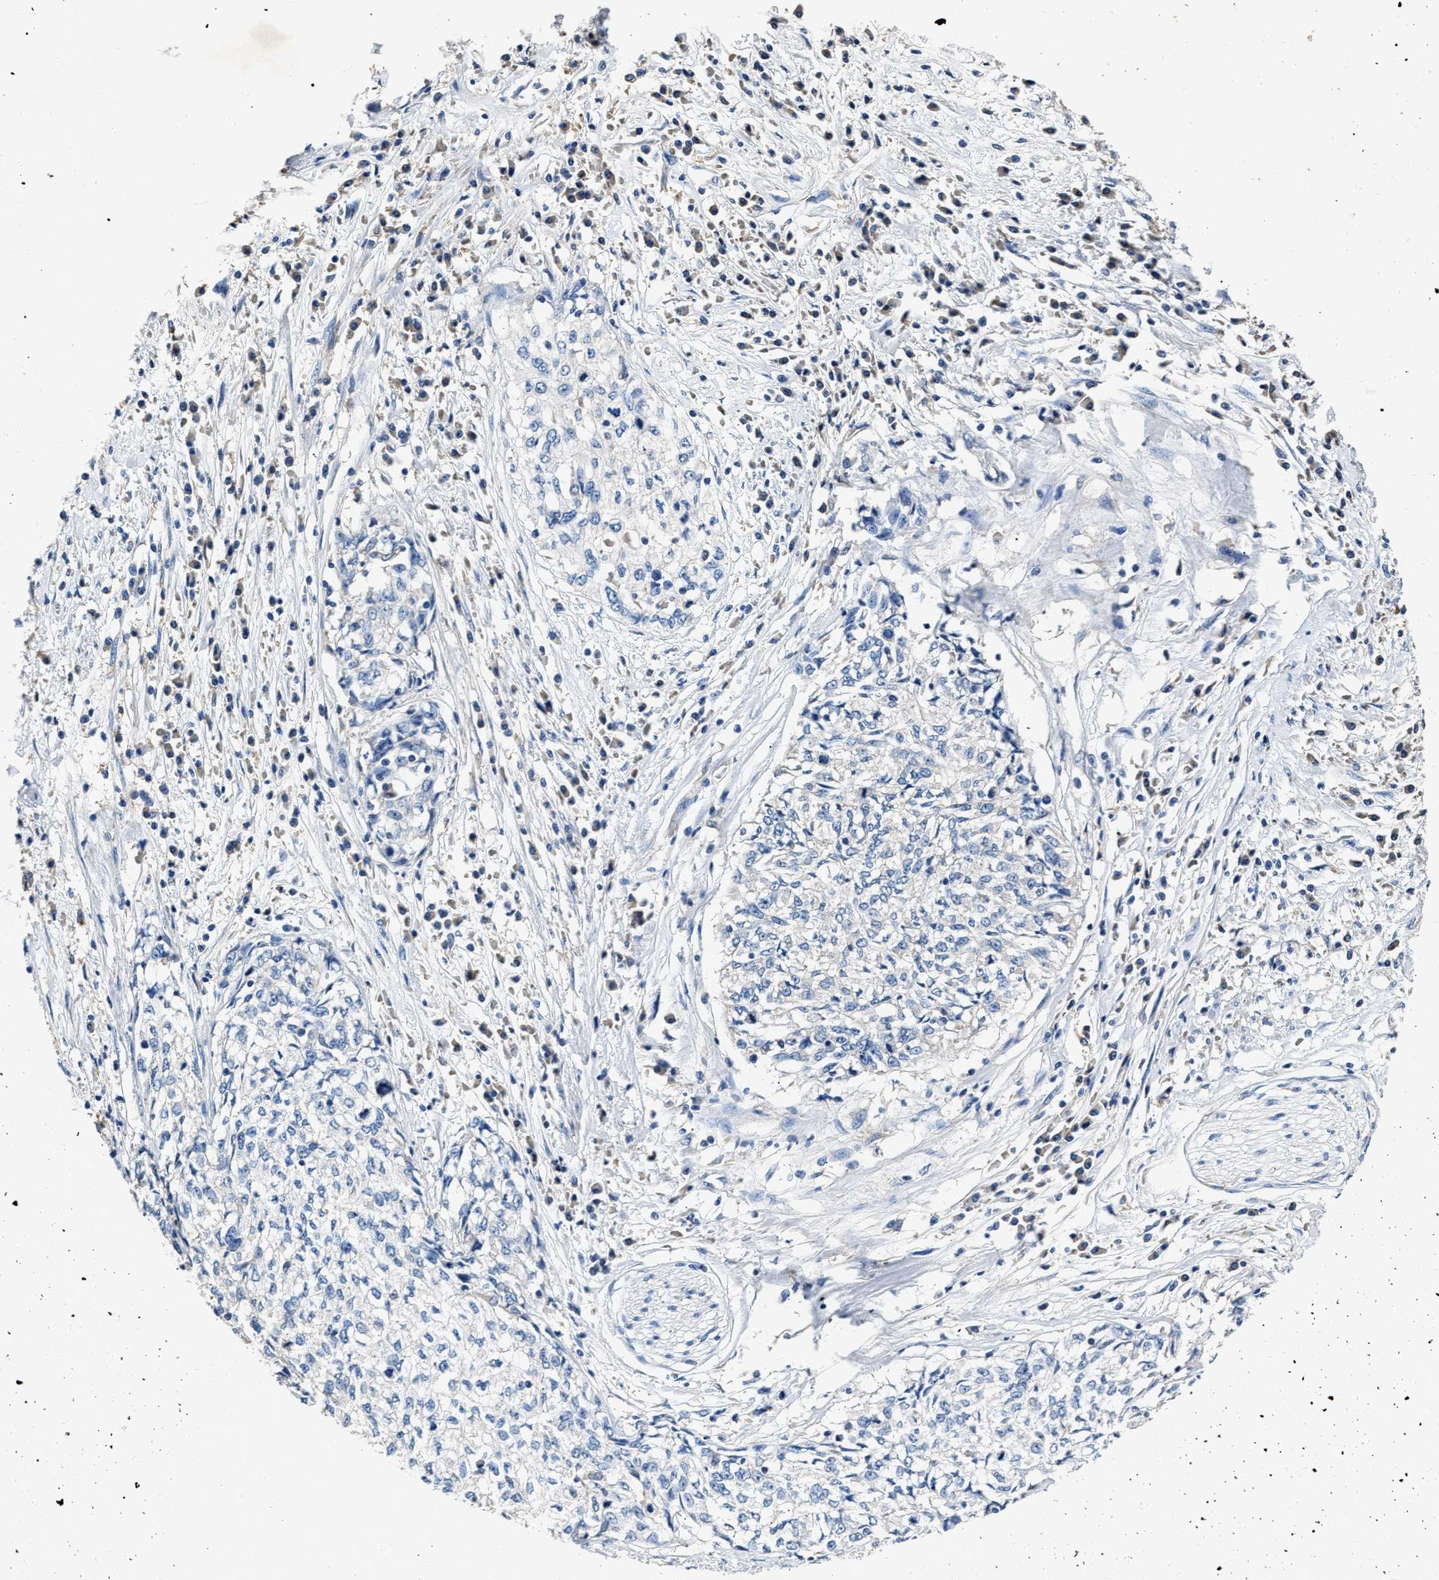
{"staining": {"intensity": "negative", "quantity": "none", "location": "none"}, "tissue": "cervical cancer", "cell_type": "Tumor cells", "image_type": "cancer", "snomed": [{"axis": "morphology", "description": "Squamous cell carcinoma, NOS"}, {"axis": "topography", "description": "Cervix"}], "caption": "A high-resolution micrograph shows immunohistochemistry staining of cervical cancer (squamous cell carcinoma), which displays no significant expression in tumor cells.", "gene": "SLCO2B1", "patient": {"sex": "female", "age": 57}}